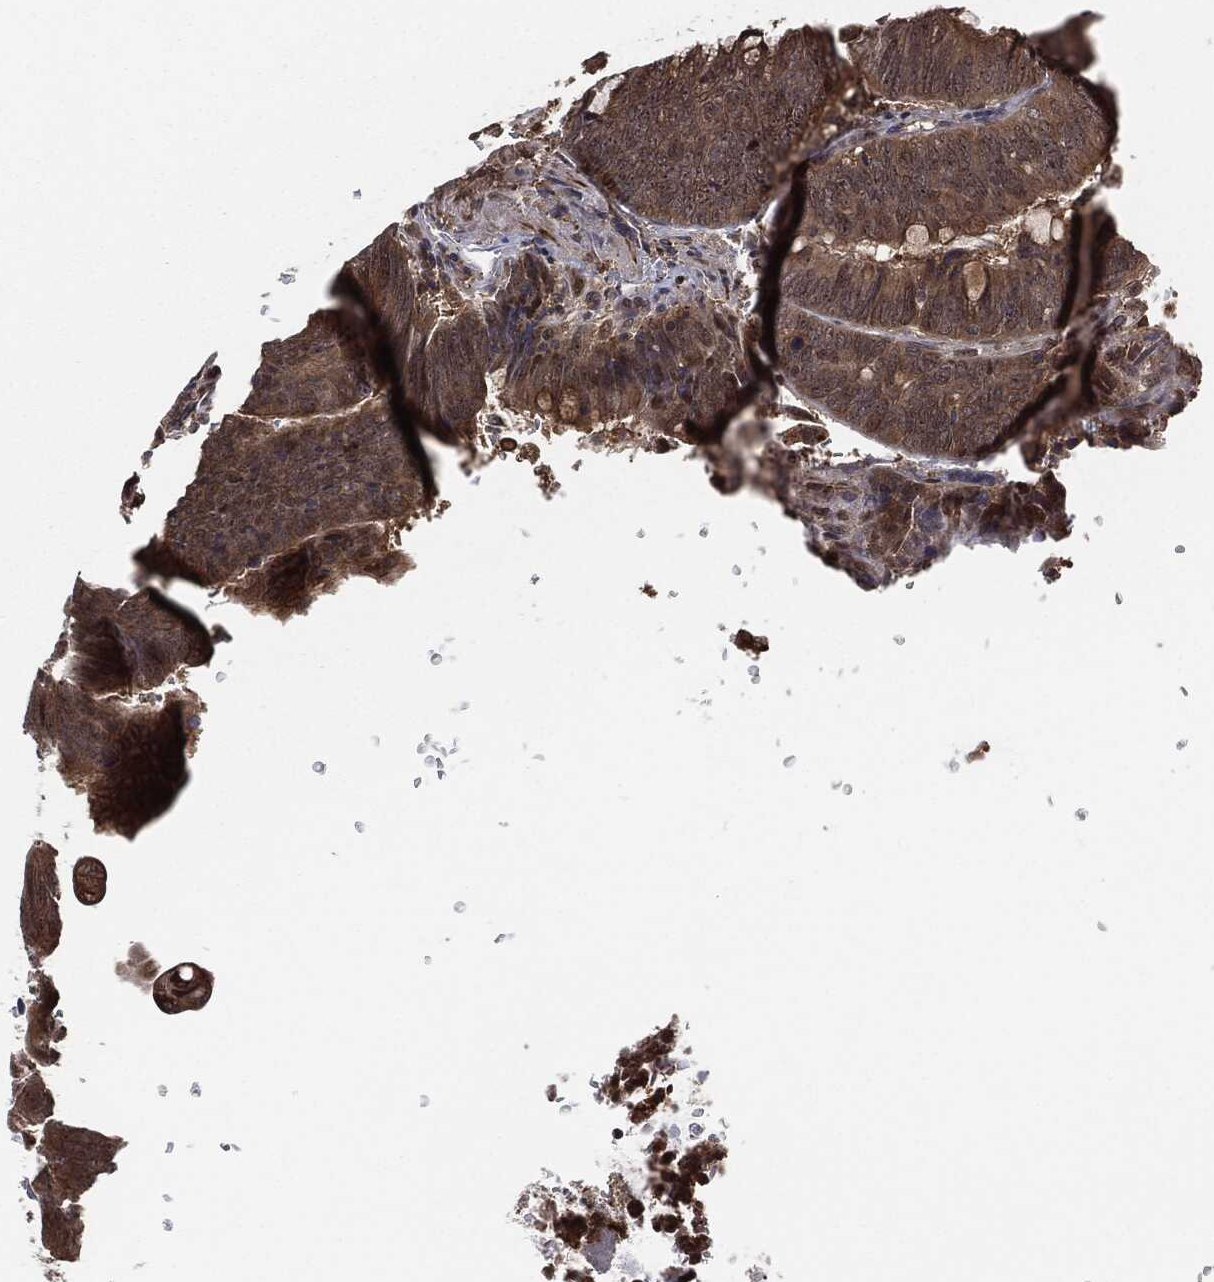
{"staining": {"intensity": "weak", "quantity": "25%-75%", "location": "cytoplasmic/membranous"}, "tissue": "colorectal cancer", "cell_type": "Tumor cells", "image_type": "cancer", "snomed": [{"axis": "morphology", "description": "Normal tissue, NOS"}, {"axis": "morphology", "description": "Adenocarcinoma, NOS"}, {"axis": "topography", "description": "Rectum"}], "caption": "Human adenocarcinoma (colorectal) stained with a protein marker exhibits weak staining in tumor cells.", "gene": "CAPRIN2", "patient": {"sex": "male", "age": 92}}